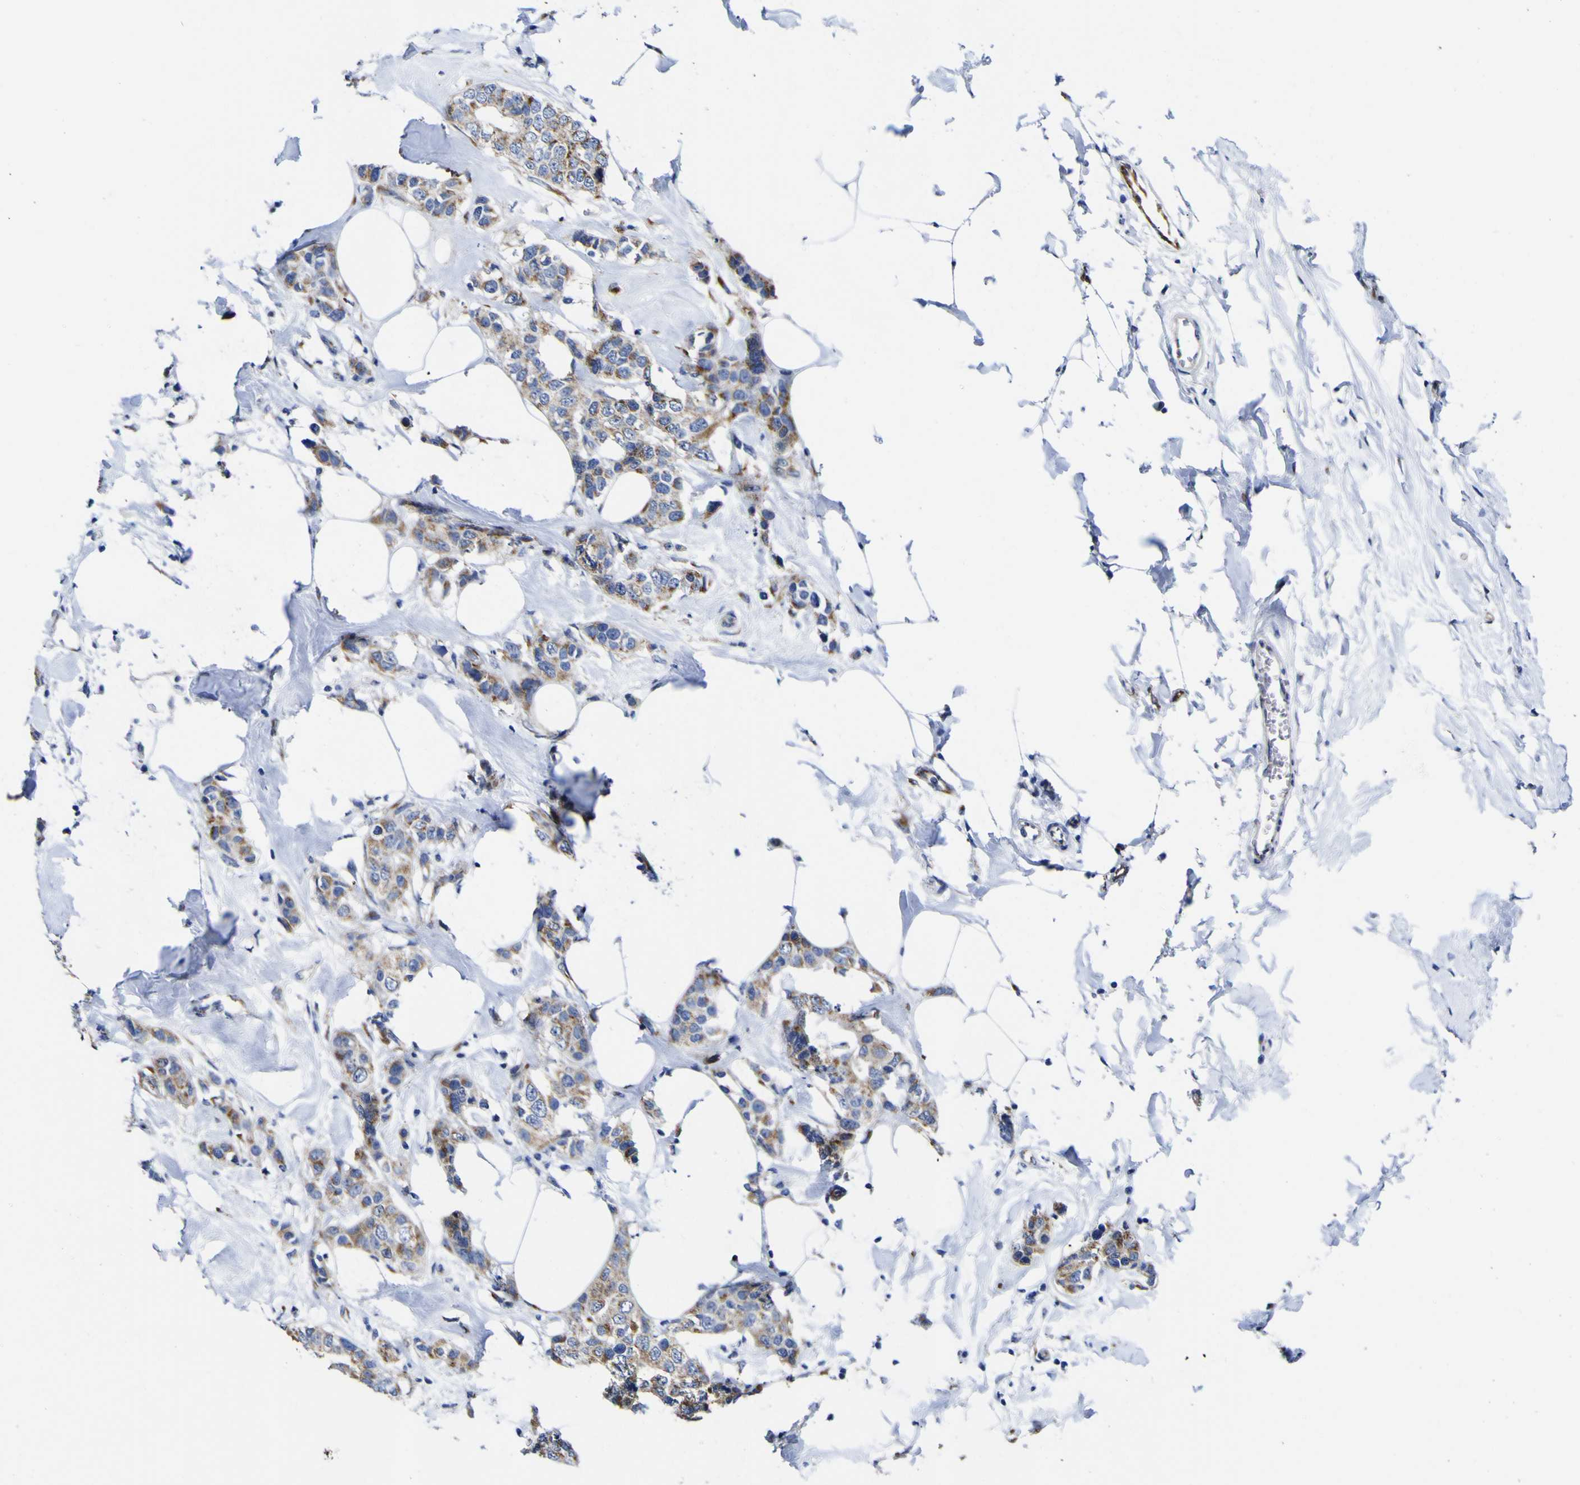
{"staining": {"intensity": "moderate", "quantity": ">75%", "location": "cytoplasmic/membranous"}, "tissue": "breast cancer", "cell_type": "Tumor cells", "image_type": "cancer", "snomed": [{"axis": "morphology", "description": "Normal tissue, NOS"}, {"axis": "morphology", "description": "Duct carcinoma"}, {"axis": "topography", "description": "Breast"}], "caption": "Moderate cytoplasmic/membranous positivity is identified in approximately >75% of tumor cells in breast cancer. Immunohistochemistry stains the protein in brown and the nuclei are stained blue.", "gene": "GOLM1", "patient": {"sex": "female", "age": 50}}